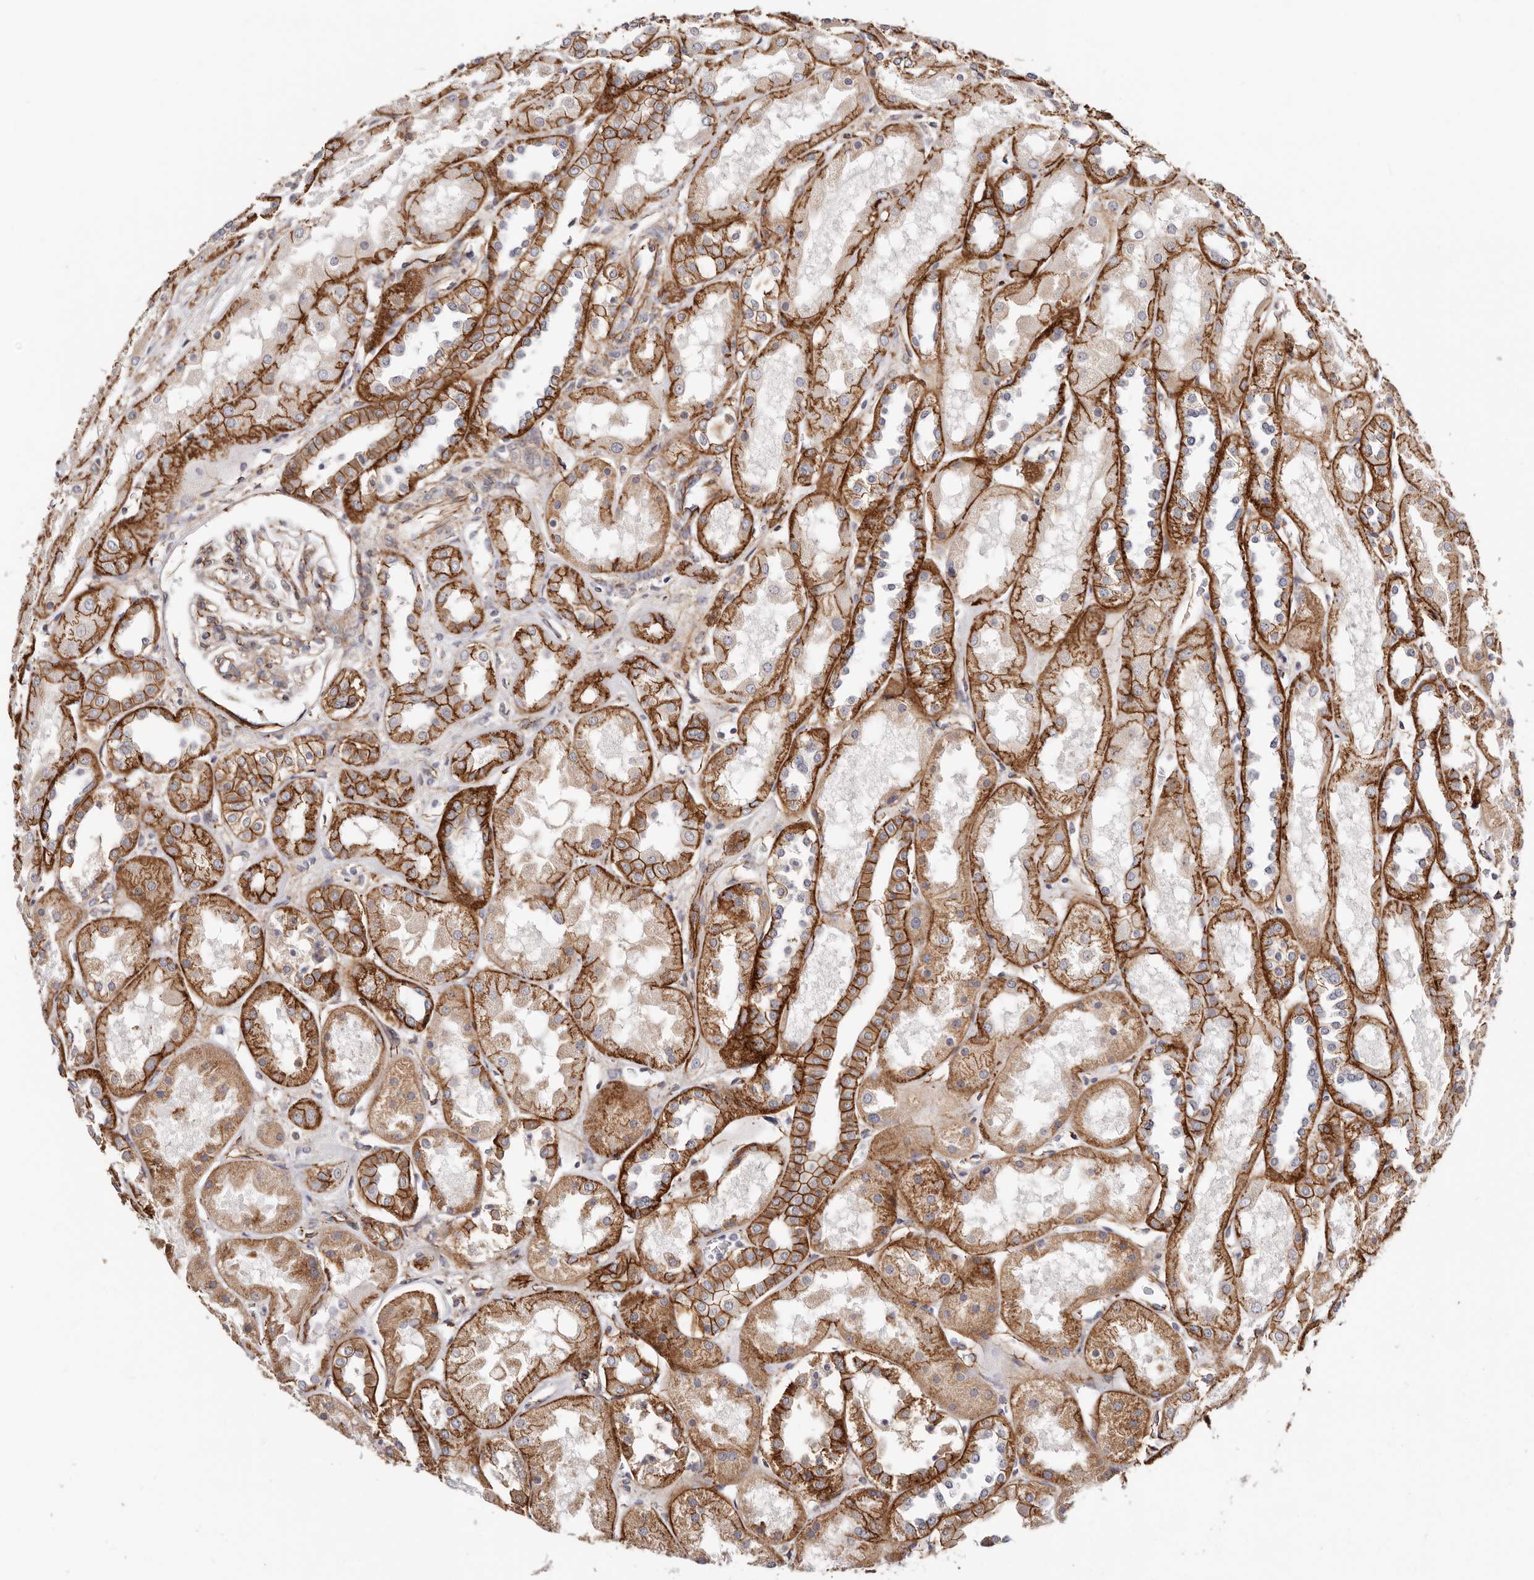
{"staining": {"intensity": "moderate", "quantity": ">75%", "location": "cytoplasmic/membranous"}, "tissue": "kidney", "cell_type": "Cells in glomeruli", "image_type": "normal", "snomed": [{"axis": "morphology", "description": "Normal tissue, NOS"}, {"axis": "topography", "description": "Kidney"}], "caption": "Protein staining displays moderate cytoplasmic/membranous expression in about >75% of cells in glomeruli in benign kidney.", "gene": "CTNNB1", "patient": {"sex": "male", "age": 70}}